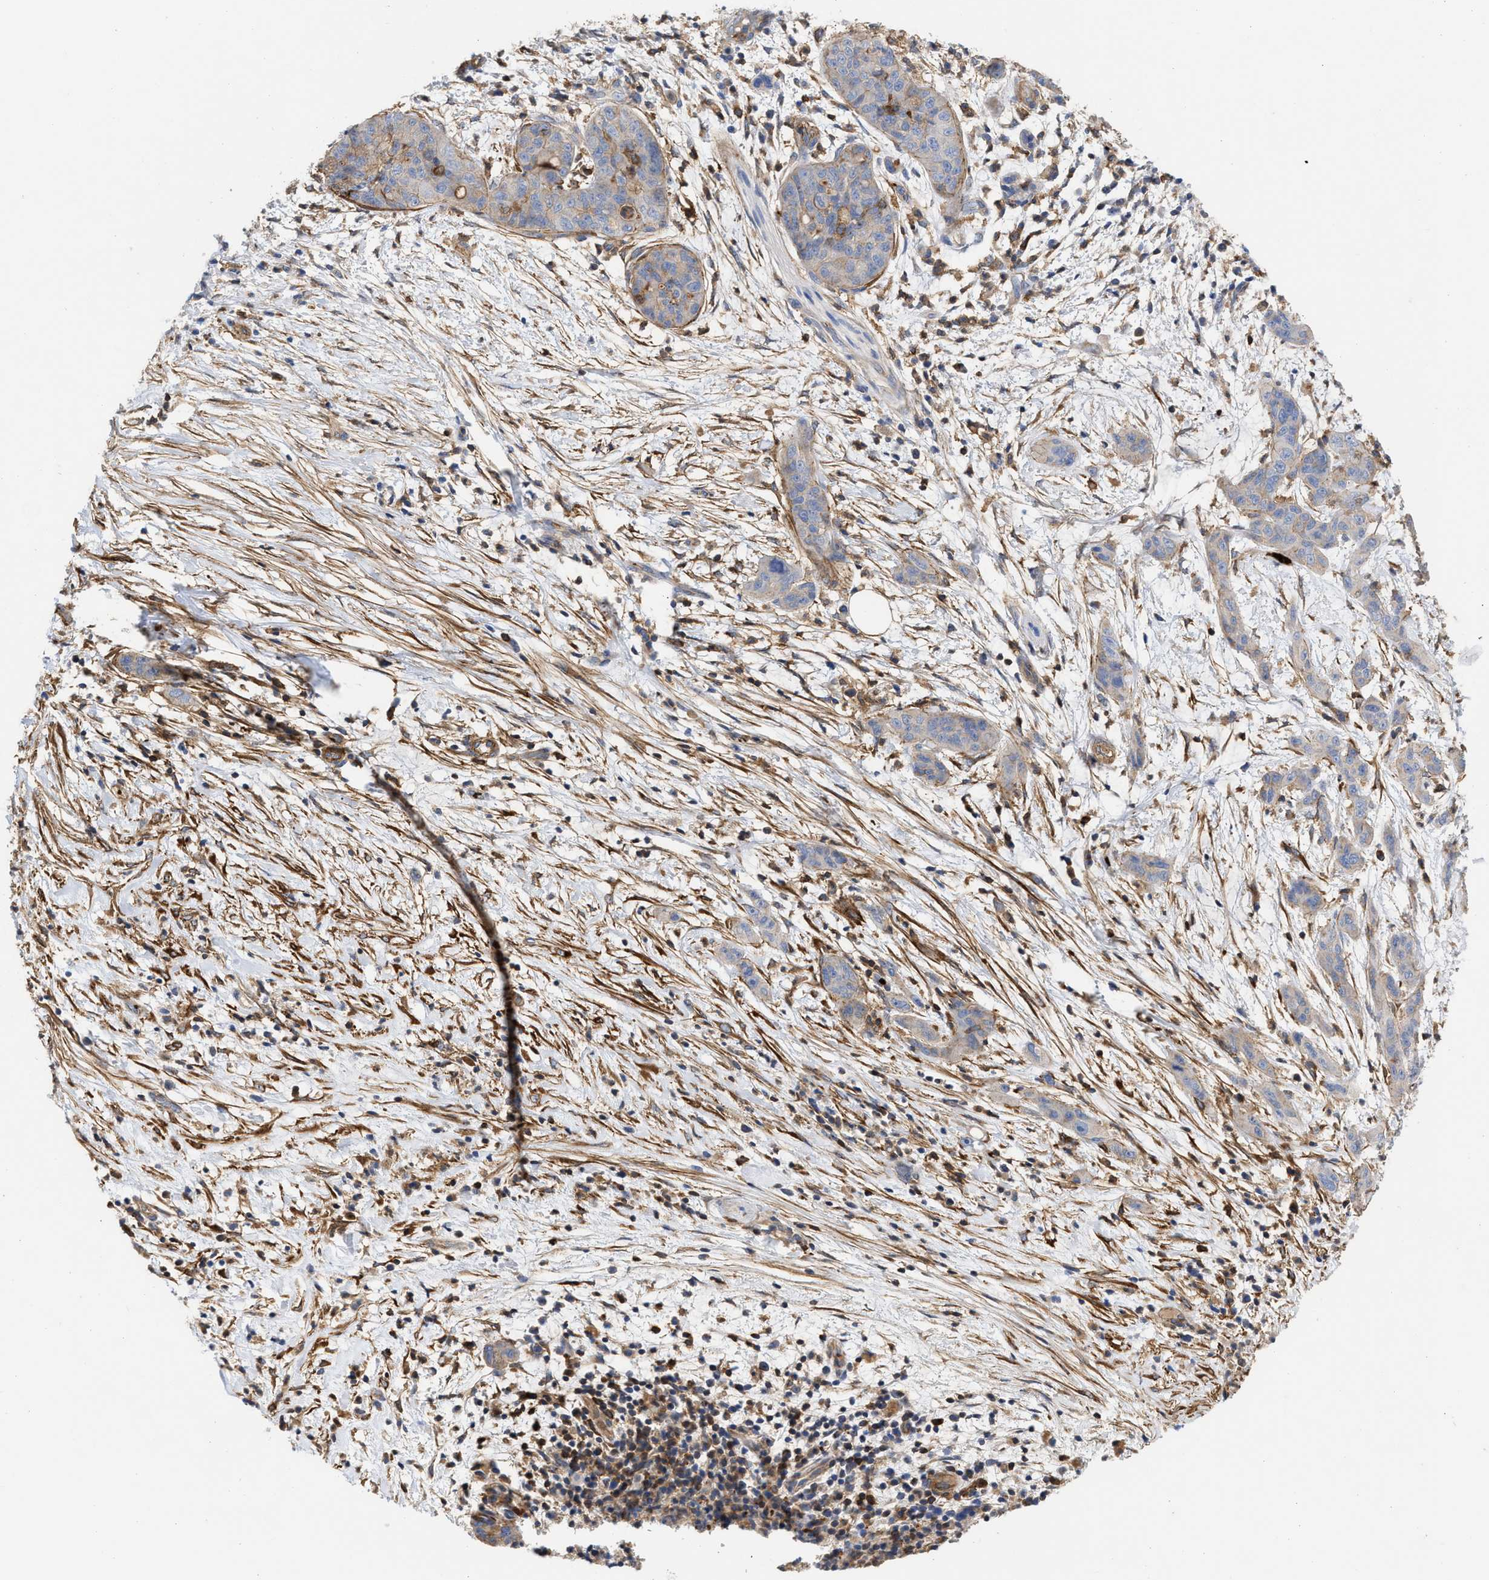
{"staining": {"intensity": "negative", "quantity": "none", "location": "none"}, "tissue": "pancreatic cancer", "cell_type": "Tumor cells", "image_type": "cancer", "snomed": [{"axis": "morphology", "description": "Adenocarcinoma, NOS"}, {"axis": "topography", "description": "Pancreas"}], "caption": "Immunohistochemistry of pancreatic cancer (adenocarcinoma) reveals no staining in tumor cells.", "gene": "HS3ST5", "patient": {"sex": "female", "age": 78}}